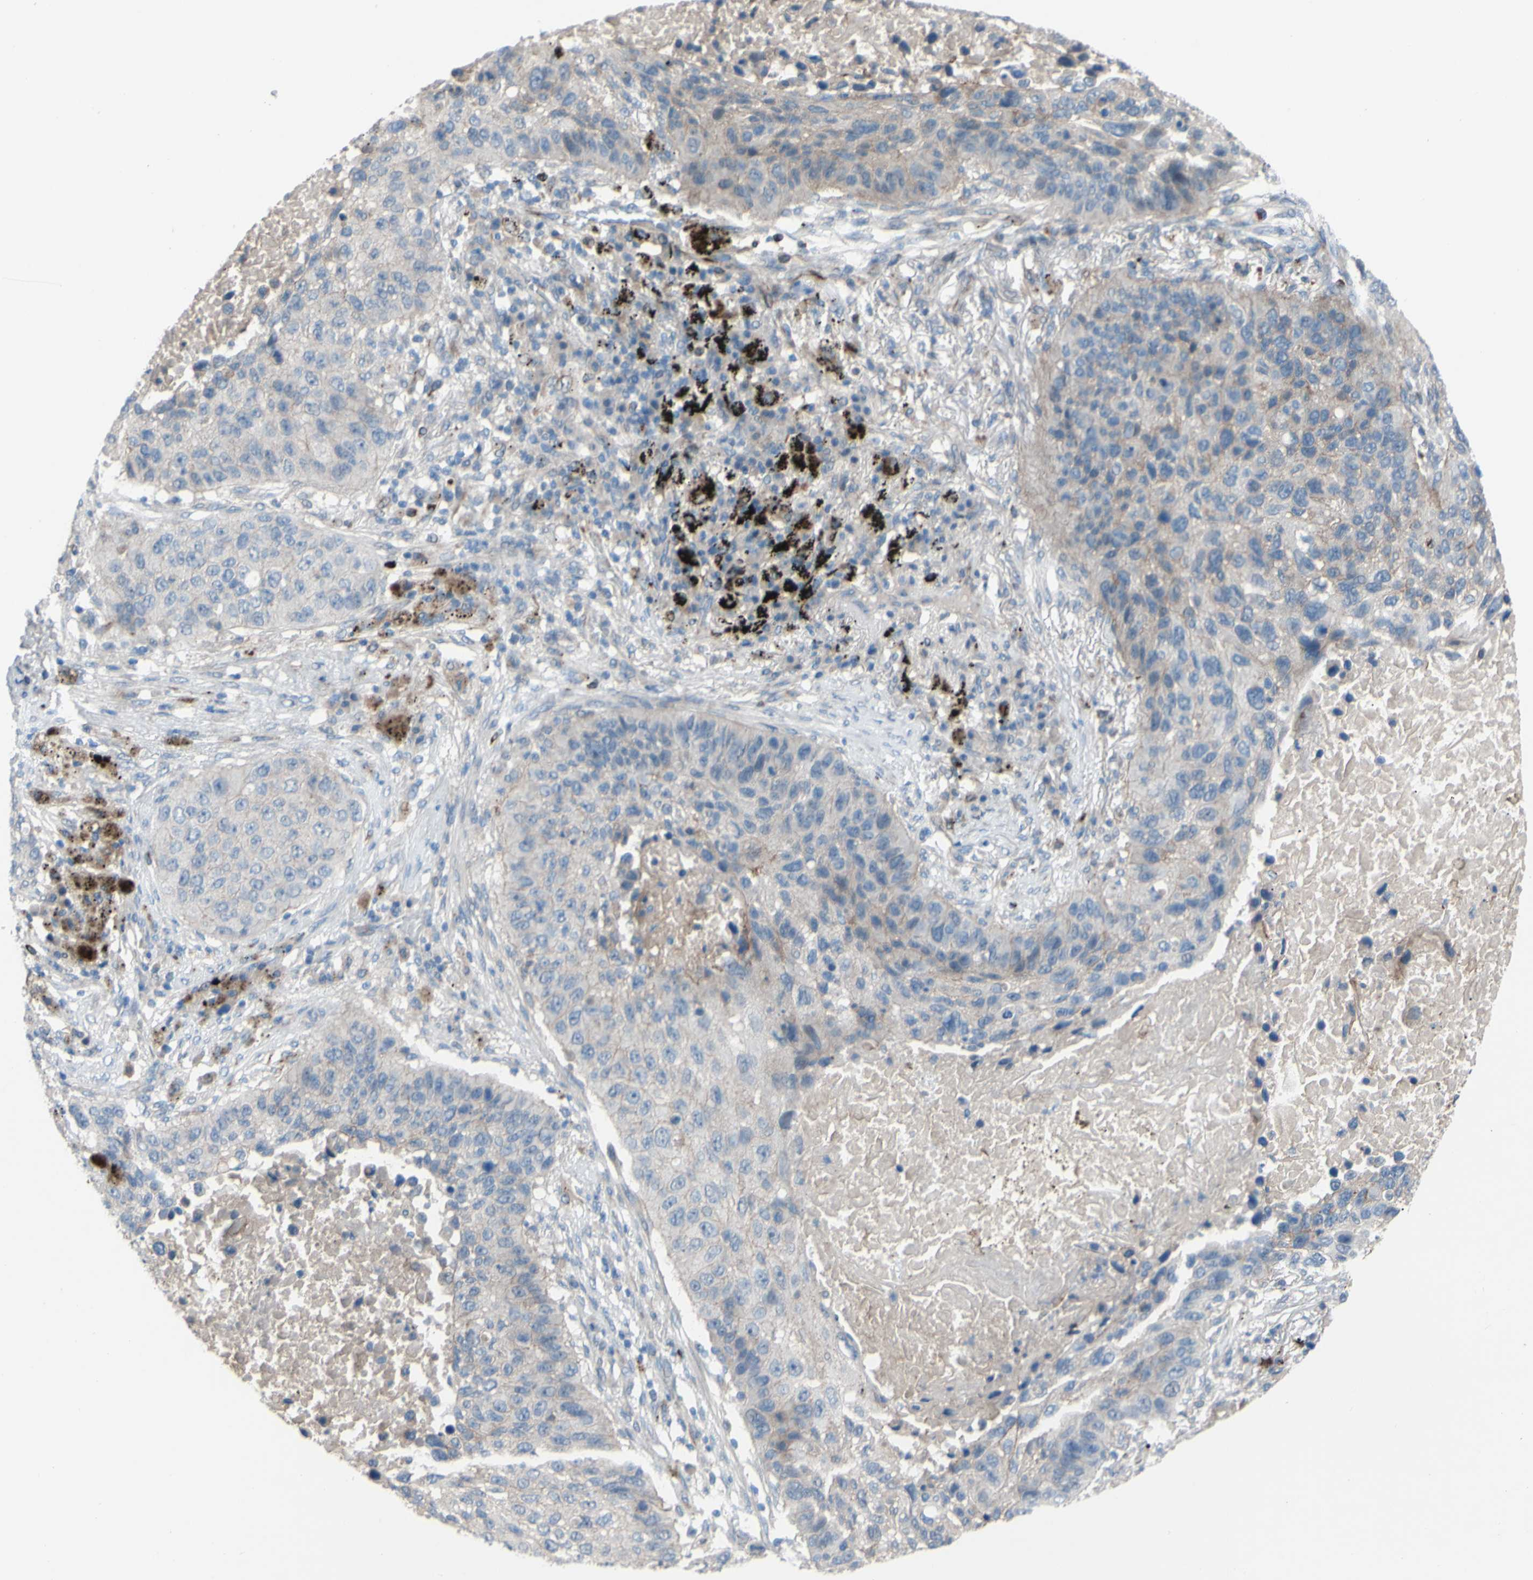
{"staining": {"intensity": "weak", "quantity": "<25%", "location": "cytoplasmic/membranous"}, "tissue": "lung cancer", "cell_type": "Tumor cells", "image_type": "cancer", "snomed": [{"axis": "morphology", "description": "Squamous cell carcinoma, NOS"}, {"axis": "topography", "description": "Lung"}], "caption": "Tumor cells show no significant positivity in lung cancer. (DAB (3,3'-diaminobenzidine) immunohistochemistry (IHC) visualized using brightfield microscopy, high magnification).", "gene": "CDCP1", "patient": {"sex": "male", "age": 57}}